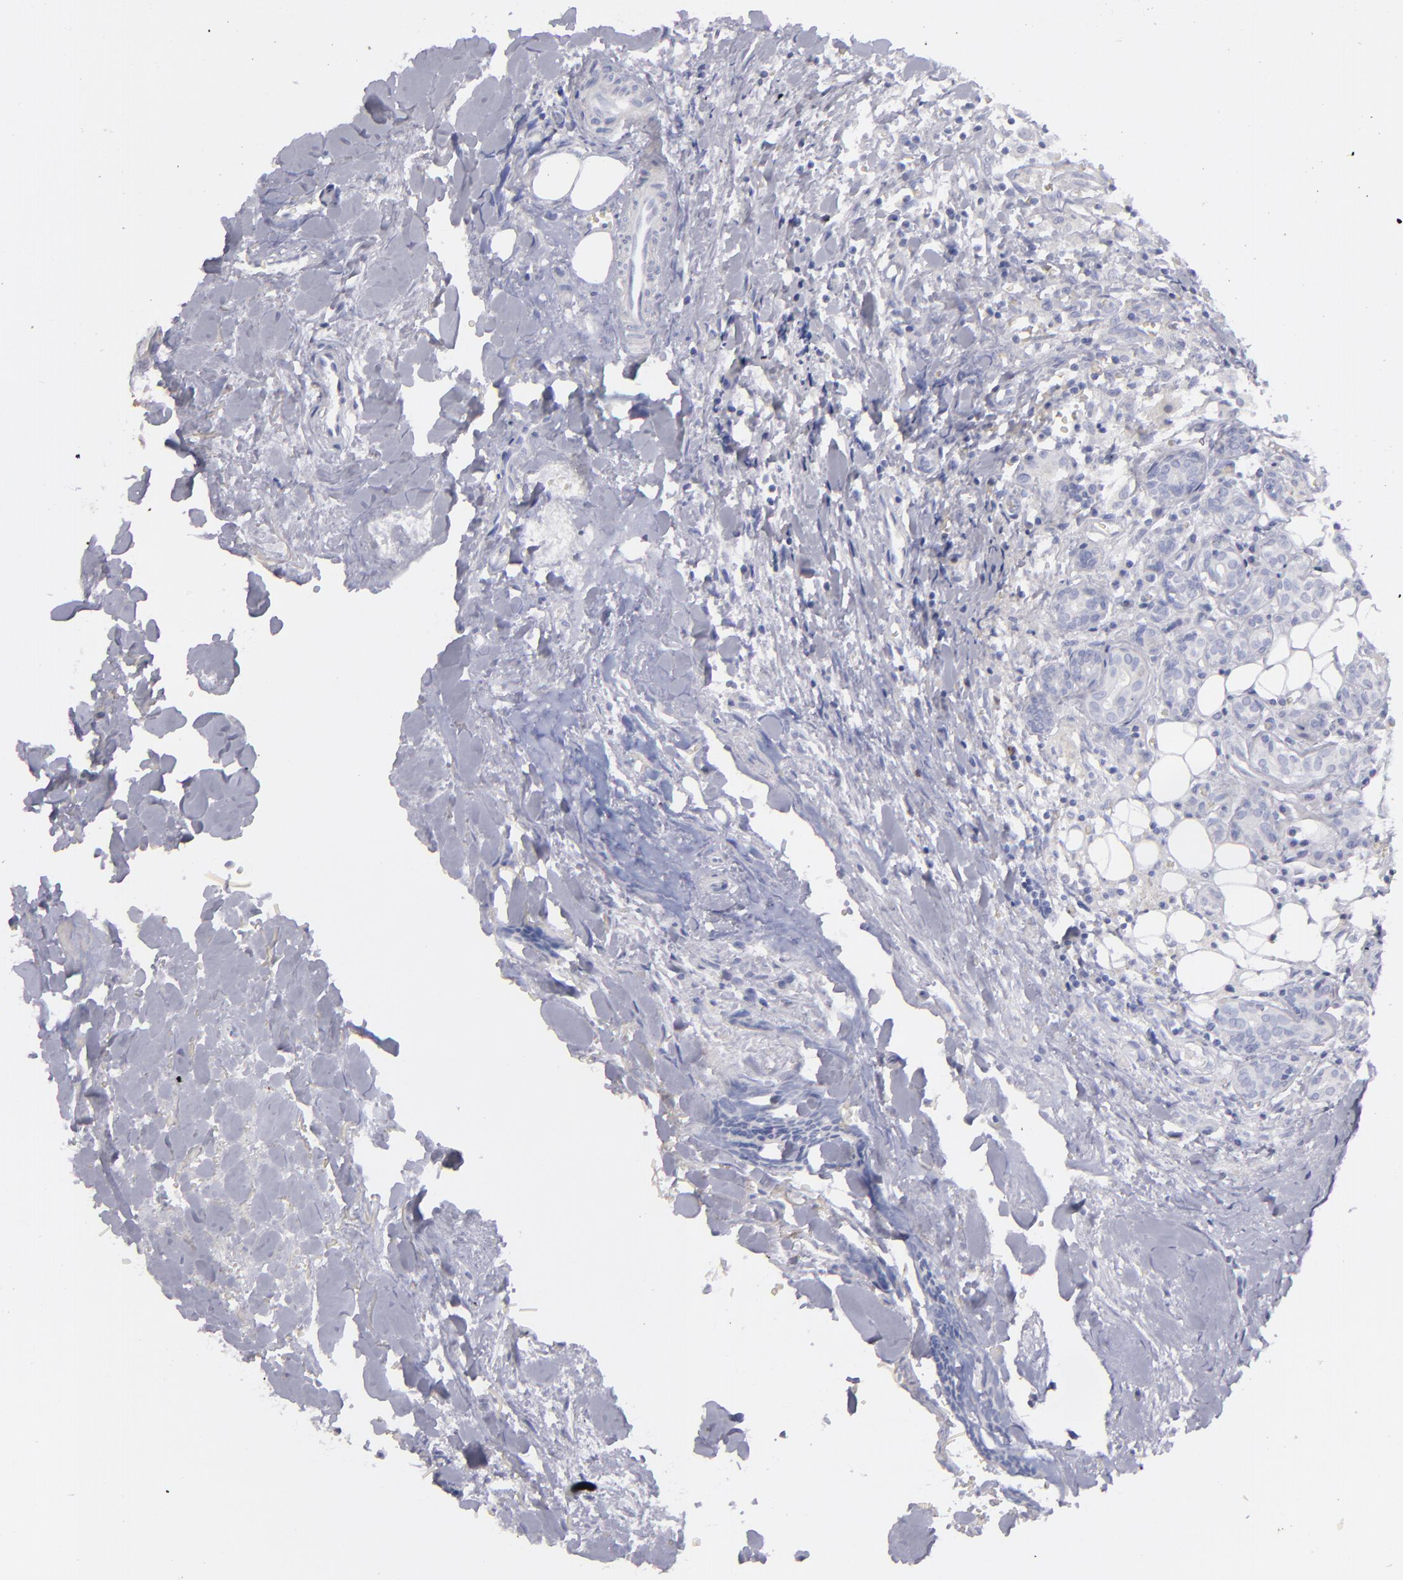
{"staining": {"intensity": "negative", "quantity": "none", "location": "none"}, "tissue": "head and neck cancer", "cell_type": "Tumor cells", "image_type": "cancer", "snomed": [{"axis": "morphology", "description": "Squamous cell carcinoma, NOS"}, {"axis": "topography", "description": "Salivary gland"}, {"axis": "topography", "description": "Head-Neck"}], "caption": "Image shows no significant protein staining in tumor cells of head and neck squamous cell carcinoma. Nuclei are stained in blue.", "gene": "CD22", "patient": {"sex": "male", "age": 70}}